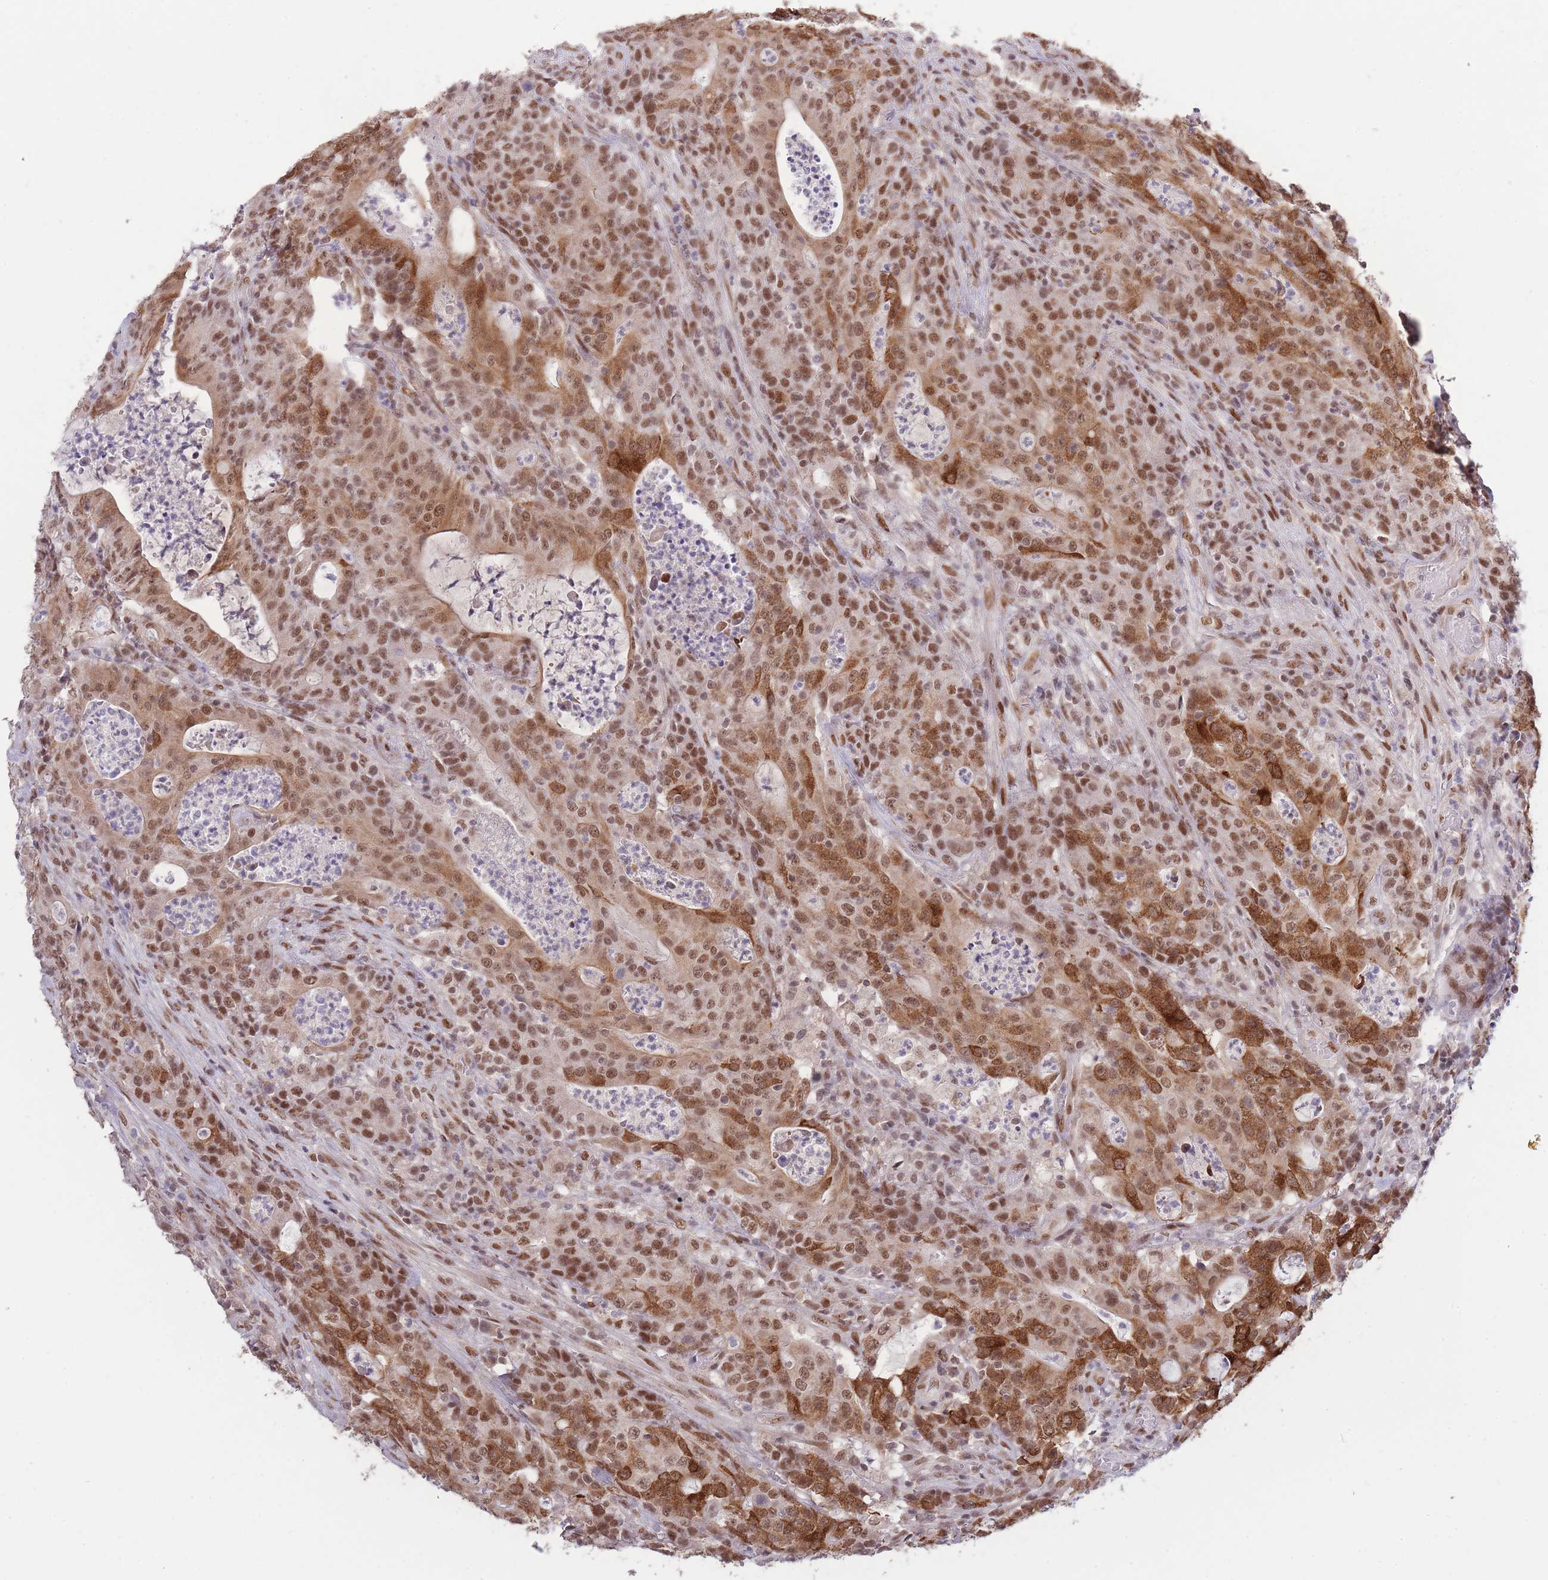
{"staining": {"intensity": "moderate", "quantity": ">75%", "location": "cytoplasmic/membranous,nuclear"}, "tissue": "colorectal cancer", "cell_type": "Tumor cells", "image_type": "cancer", "snomed": [{"axis": "morphology", "description": "Adenocarcinoma, NOS"}, {"axis": "topography", "description": "Colon"}], "caption": "Approximately >75% of tumor cells in colorectal cancer show moderate cytoplasmic/membranous and nuclear protein expression as visualized by brown immunohistochemical staining.", "gene": "CARD8", "patient": {"sex": "male", "age": 83}}